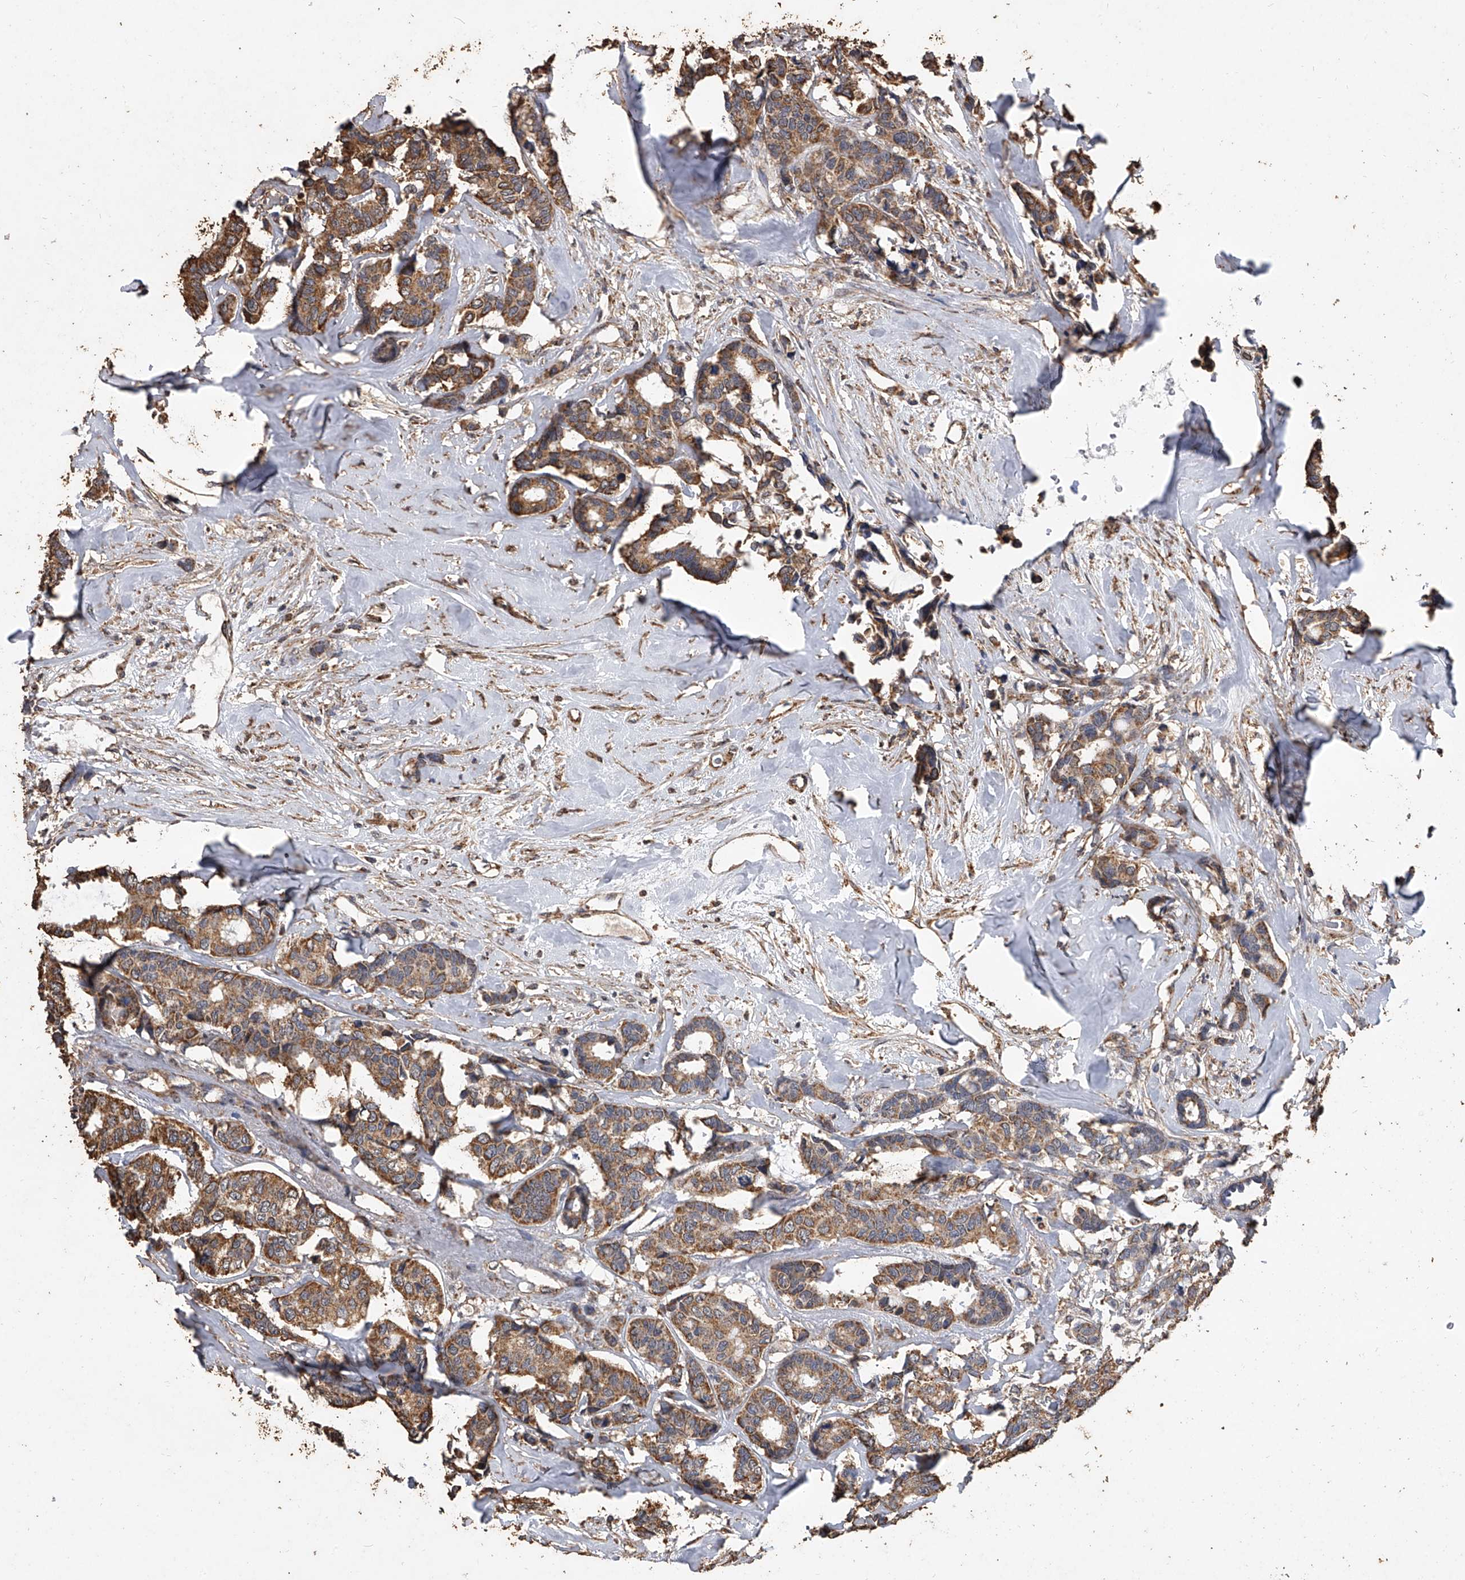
{"staining": {"intensity": "moderate", "quantity": ">75%", "location": "cytoplasmic/membranous"}, "tissue": "breast cancer", "cell_type": "Tumor cells", "image_type": "cancer", "snomed": [{"axis": "morphology", "description": "Duct carcinoma"}, {"axis": "topography", "description": "Breast"}], "caption": "Protein analysis of invasive ductal carcinoma (breast) tissue shows moderate cytoplasmic/membranous expression in about >75% of tumor cells.", "gene": "MRPL28", "patient": {"sex": "female", "age": 87}}